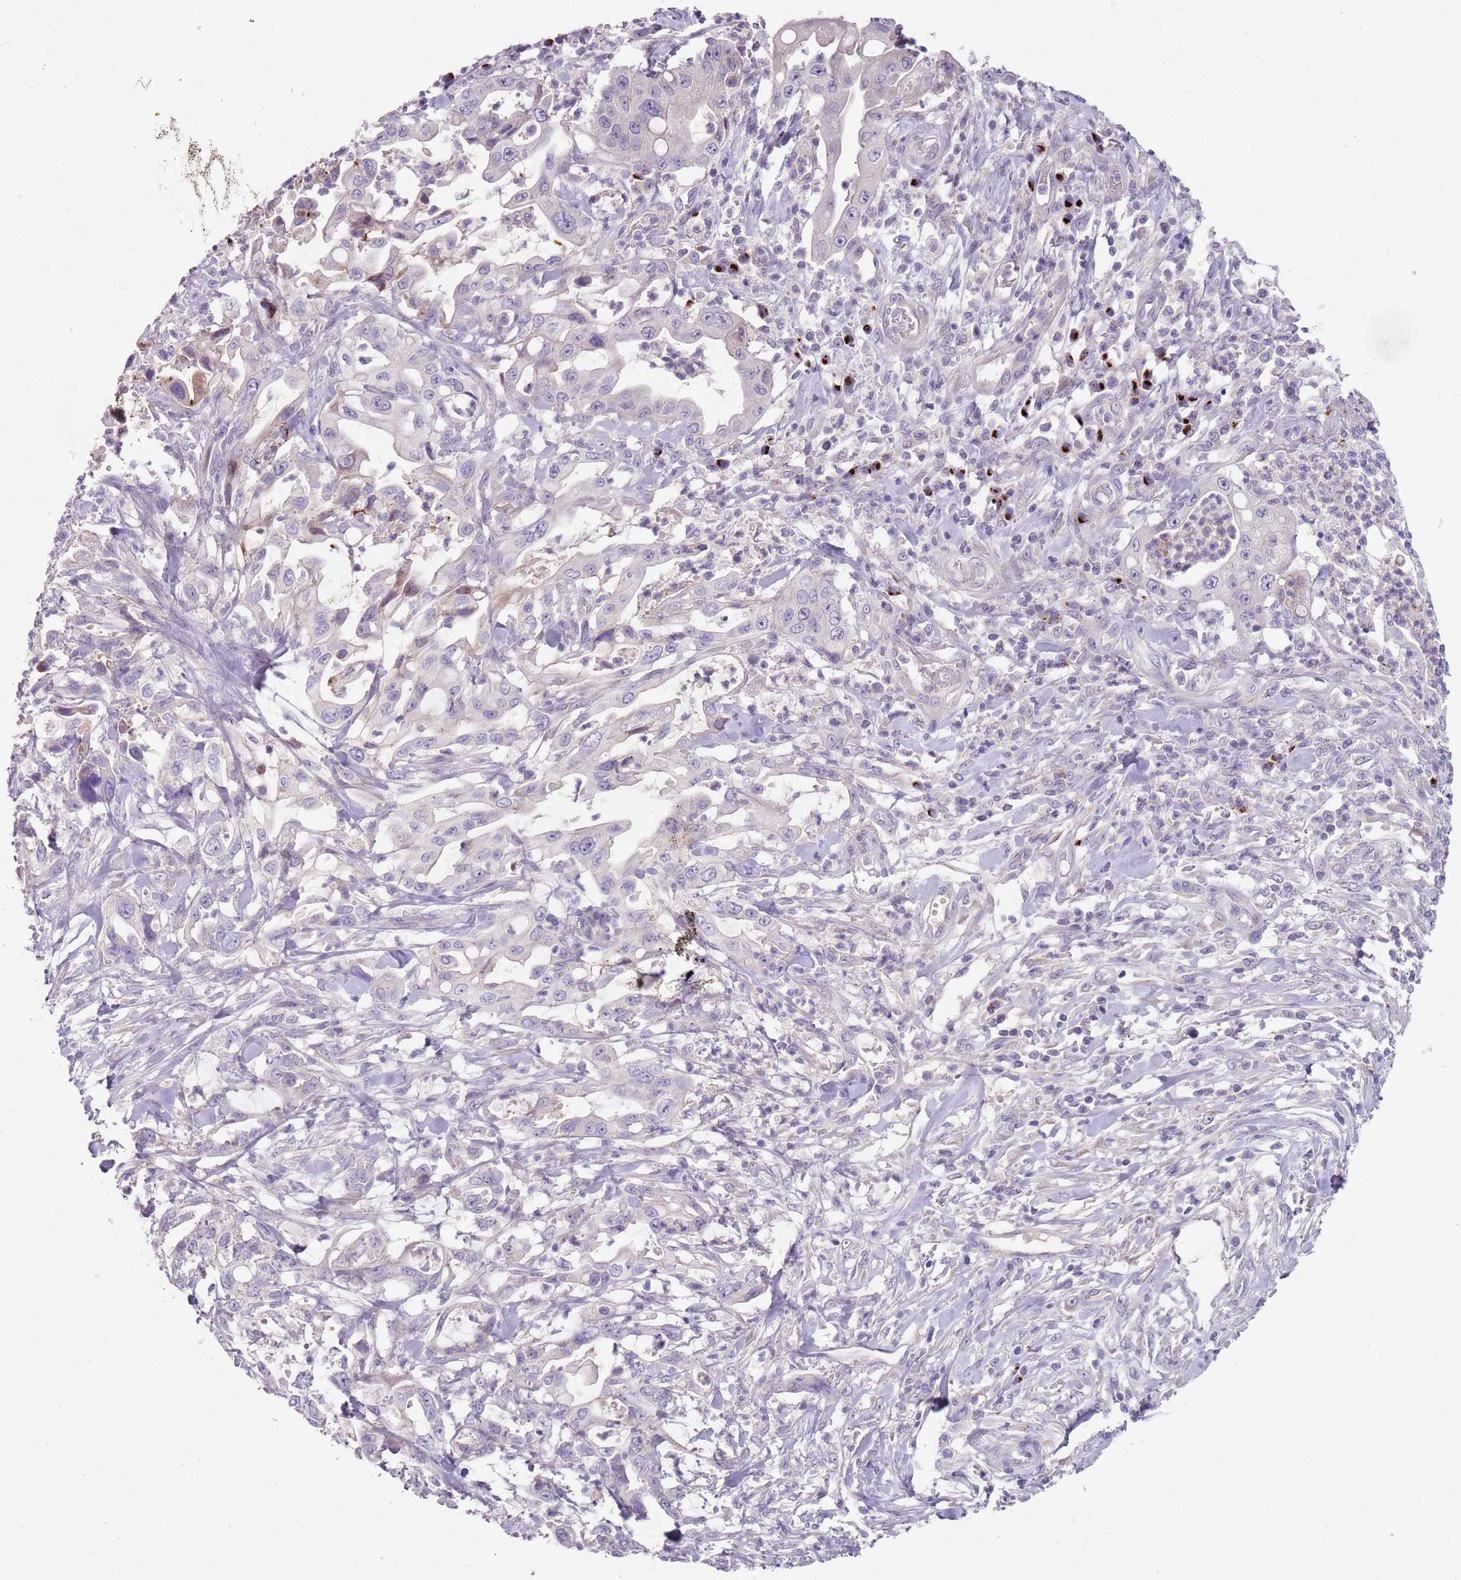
{"staining": {"intensity": "moderate", "quantity": "25%-75%", "location": "cytoplasmic/membranous"}, "tissue": "pancreatic cancer", "cell_type": "Tumor cells", "image_type": "cancer", "snomed": [{"axis": "morphology", "description": "Adenocarcinoma, NOS"}, {"axis": "topography", "description": "Pancreas"}], "caption": "Immunohistochemistry histopathology image of neoplastic tissue: human pancreatic cancer stained using immunohistochemistry reveals medium levels of moderate protein expression localized specifically in the cytoplasmic/membranous of tumor cells, appearing as a cytoplasmic/membranous brown color.", "gene": "C2CD3", "patient": {"sex": "female", "age": 61}}